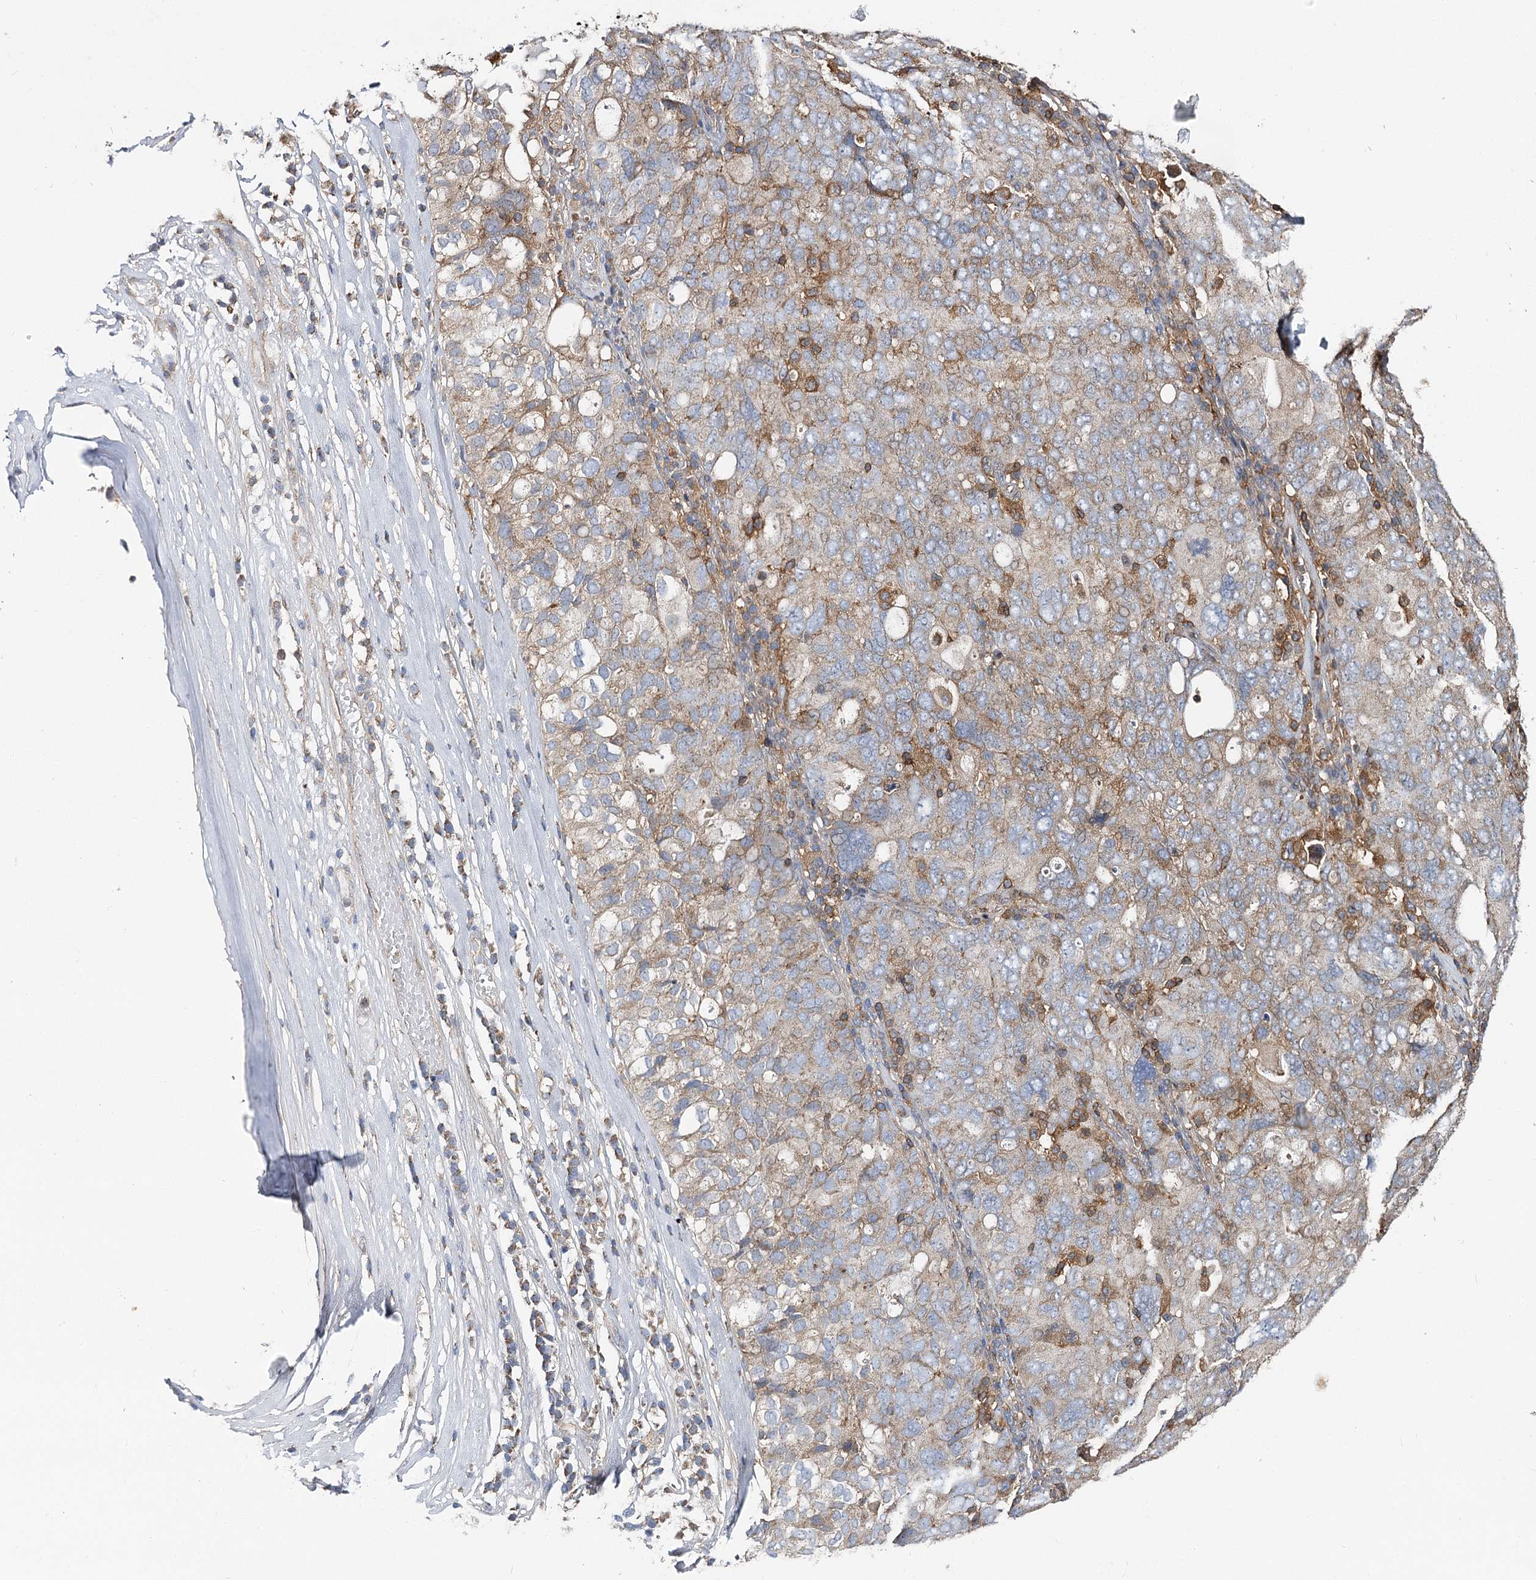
{"staining": {"intensity": "weak", "quantity": "25%-75%", "location": "cytoplasmic/membranous"}, "tissue": "ovarian cancer", "cell_type": "Tumor cells", "image_type": "cancer", "snomed": [{"axis": "morphology", "description": "Carcinoma, endometroid"}, {"axis": "topography", "description": "Ovary"}], "caption": "This is an image of IHC staining of ovarian cancer, which shows weak positivity in the cytoplasmic/membranous of tumor cells.", "gene": "SEC24B", "patient": {"sex": "female", "age": 62}}